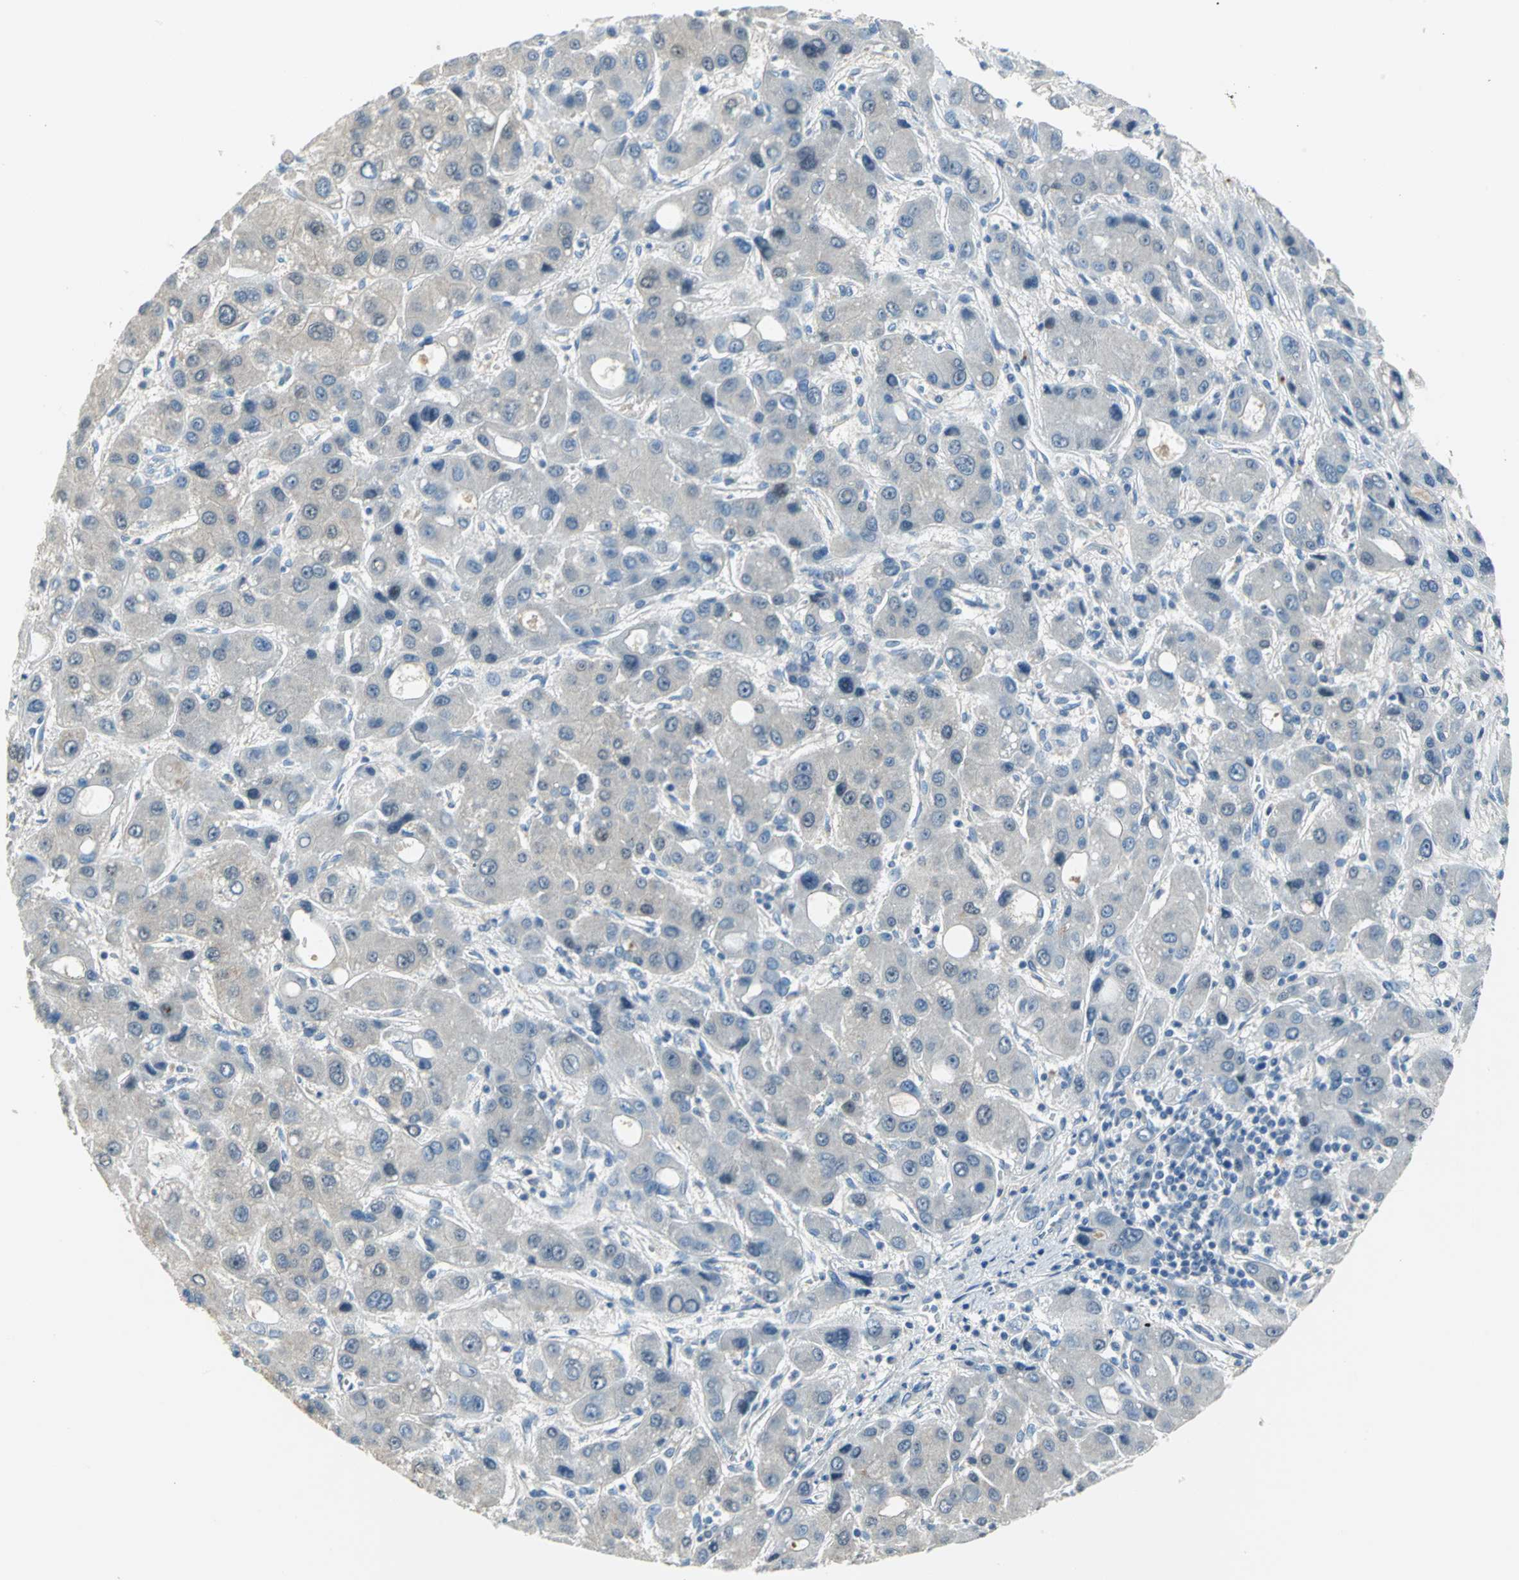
{"staining": {"intensity": "weak", "quantity": "<25%", "location": "cytoplasmic/membranous,nuclear"}, "tissue": "liver cancer", "cell_type": "Tumor cells", "image_type": "cancer", "snomed": [{"axis": "morphology", "description": "Carcinoma, Hepatocellular, NOS"}, {"axis": "topography", "description": "Liver"}], "caption": "A high-resolution image shows immunohistochemistry (IHC) staining of liver cancer (hepatocellular carcinoma), which reveals no significant staining in tumor cells.", "gene": "ZIC1", "patient": {"sex": "male", "age": 55}}